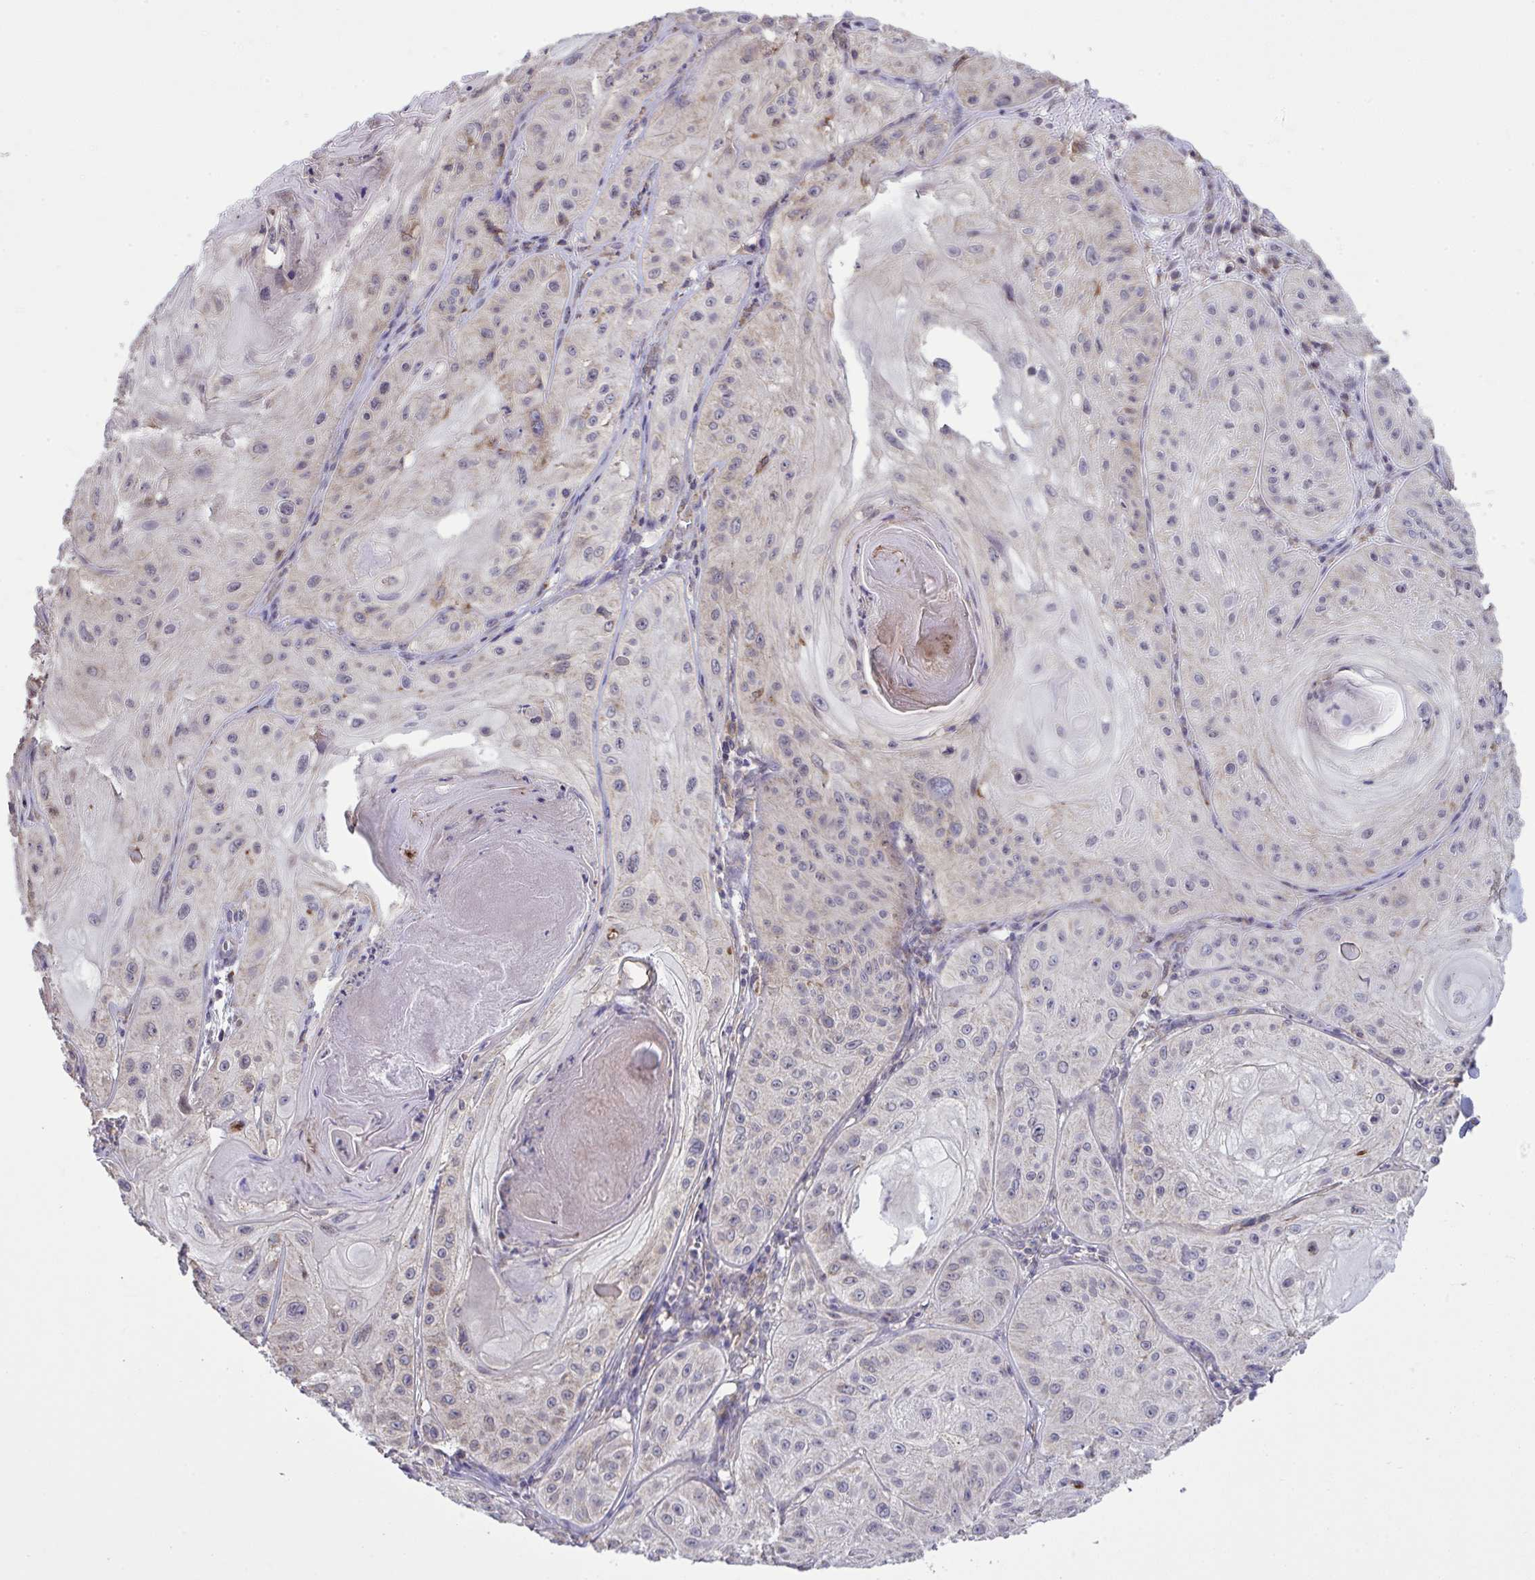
{"staining": {"intensity": "negative", "quantity": "none", "location": "none"}, "tissue": "skin cancer", "cell_type": "Tumor cells", "image_type": "cancer", "snomed": [{"axis": "morphology", "description": "Squamous cell carcinoma, NOS"}, {"axis": "topography", "description": "Skin"}], "caption": "Human skin cancer stained for a protein using immunohistochemistry (IHC) exhibits no positivity in tumor cells.", "gene": "PPM1H", "patient": {"sex": "male", "age": 85}}